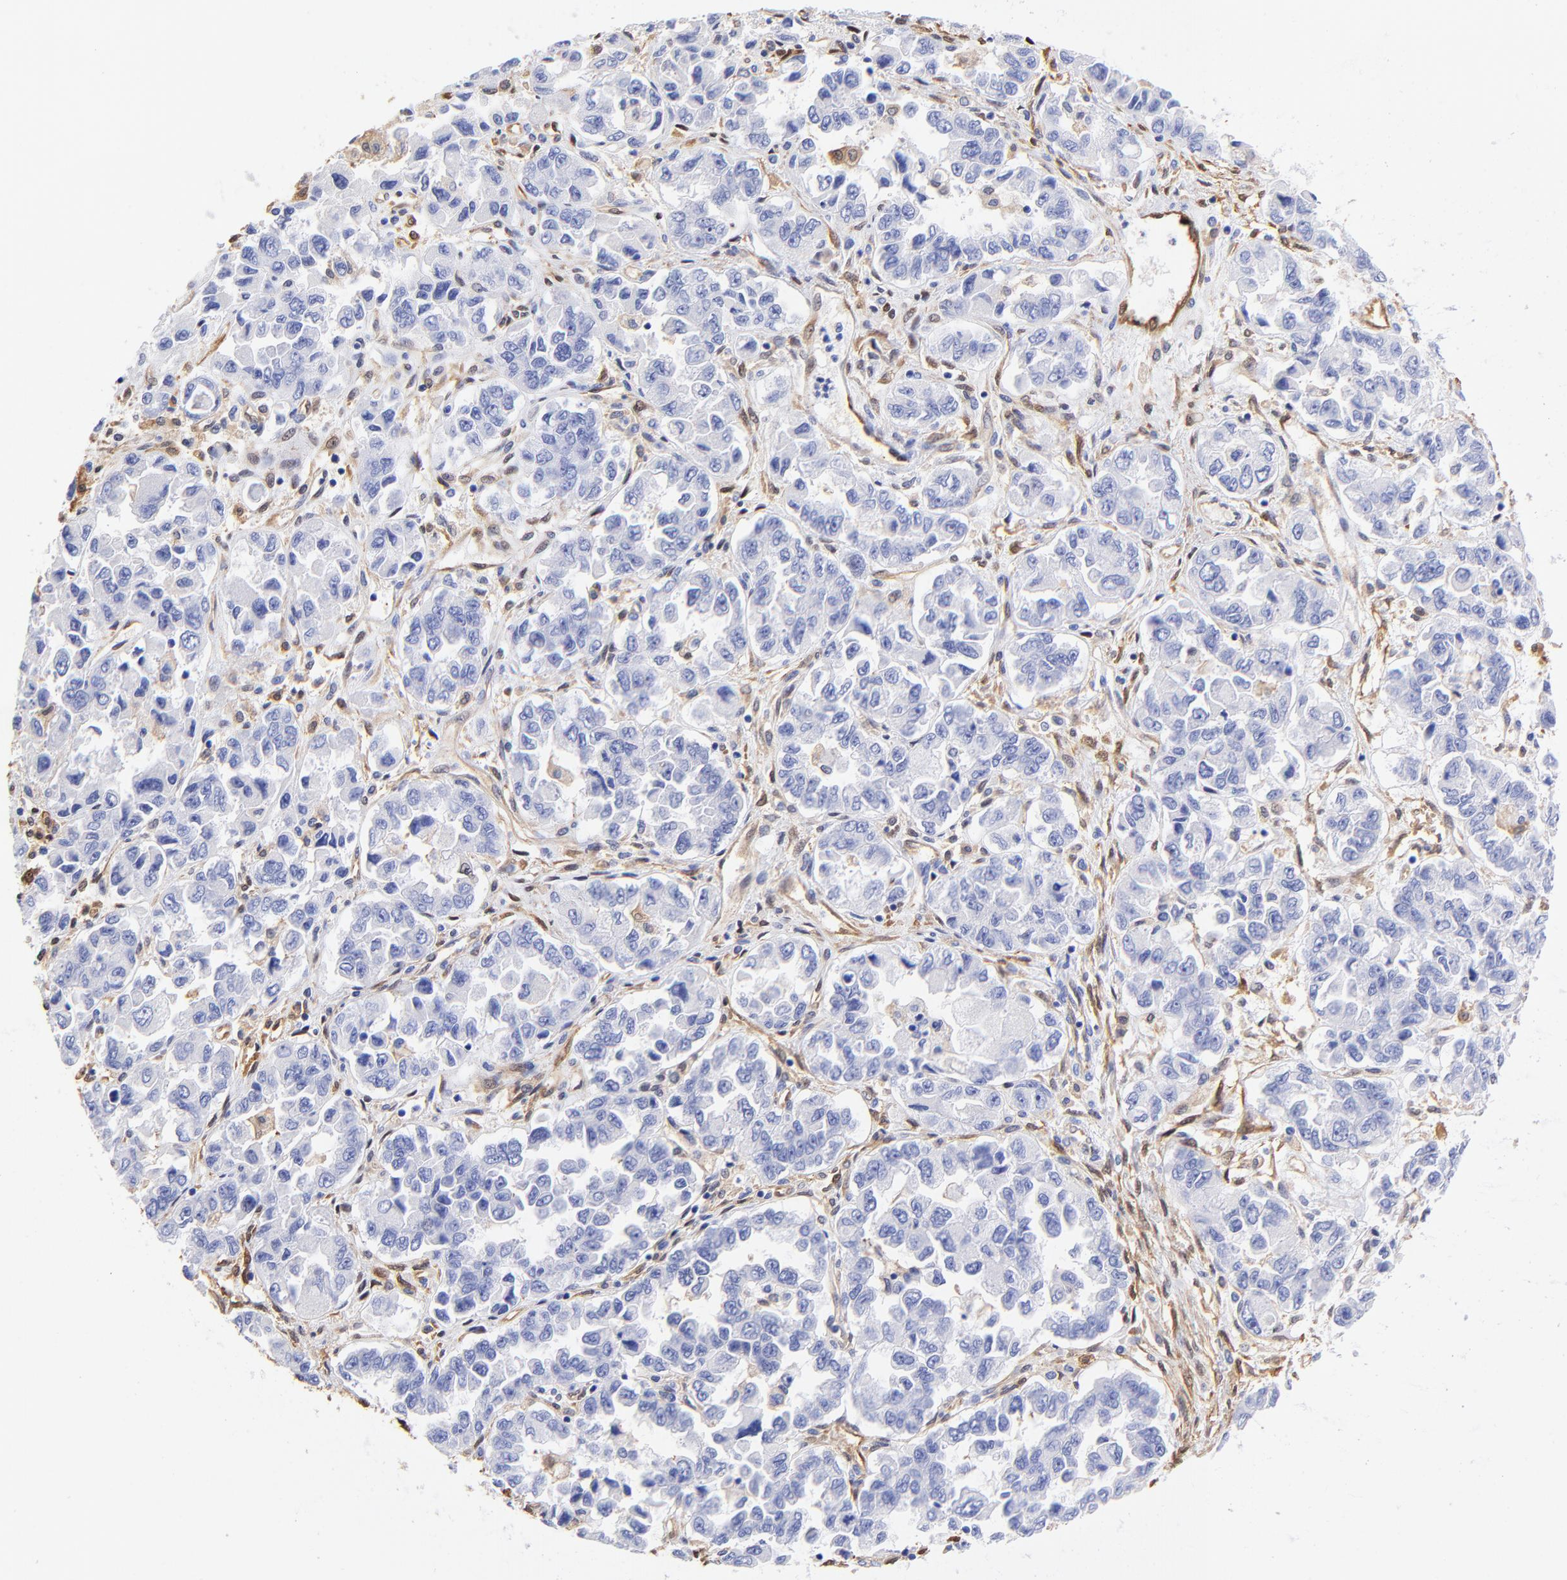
{"staining": {"intensity": "negative", "quantity": "none", "location": "none"}, "tissue": "ovarian cancer", "cell_type": "Tumor cells", "image_type": "cancer", "snomed": [{"axis": "morphology", "description": "Cystadenocarcinoma, serous, NOS"}, {"axis": "topography", "description": "Ovary"}], "caption": "This is a micrograph of immunohistochemistry (IHC) staining of ovarian serous cystadenocarcinoma, which shows no staining in tumor cells.", "gene": "ALDH1A1", "patient": {"sex": "female", "age": 84}}